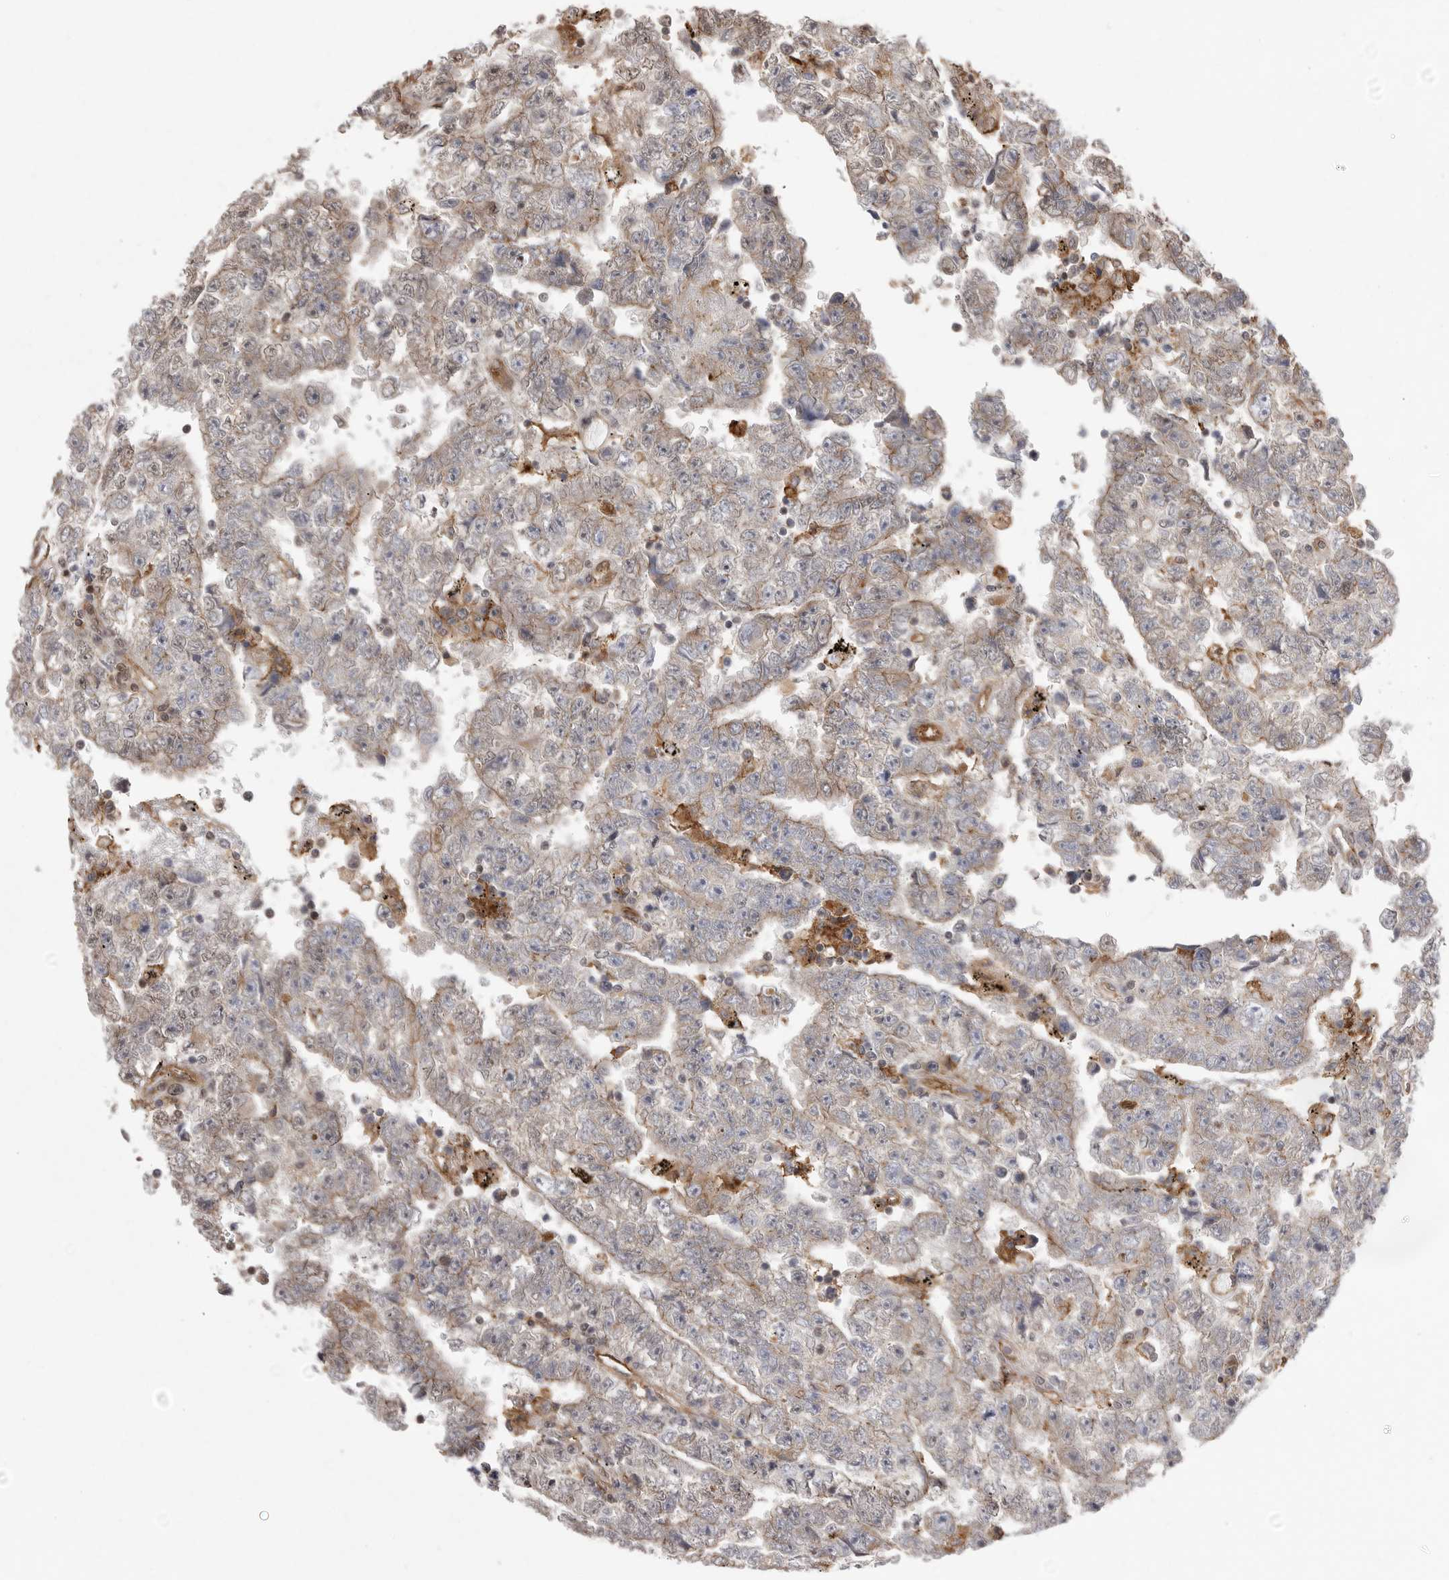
{"staining": {"intensity": "weak", "quantity": "25%-75%", "location": "cytoplasmic/membranous"}, "tissue": "testis cancer", "cell_type": "Tumor cells", "image_type": "cancer", "snomed": [{"axis": "morphology", "description": "Carcinoma, Embryonal, NOS"}, {"axis": "topography", "description": "Testis"}], "caption": "This is an image of immunohistochemistry staining of testis cancer, which shows weak staining in the cytoplasmic/membranous of tumor cells.", "gene": "NECTIN1", "patient": {"sex": "male", "age": 25}}